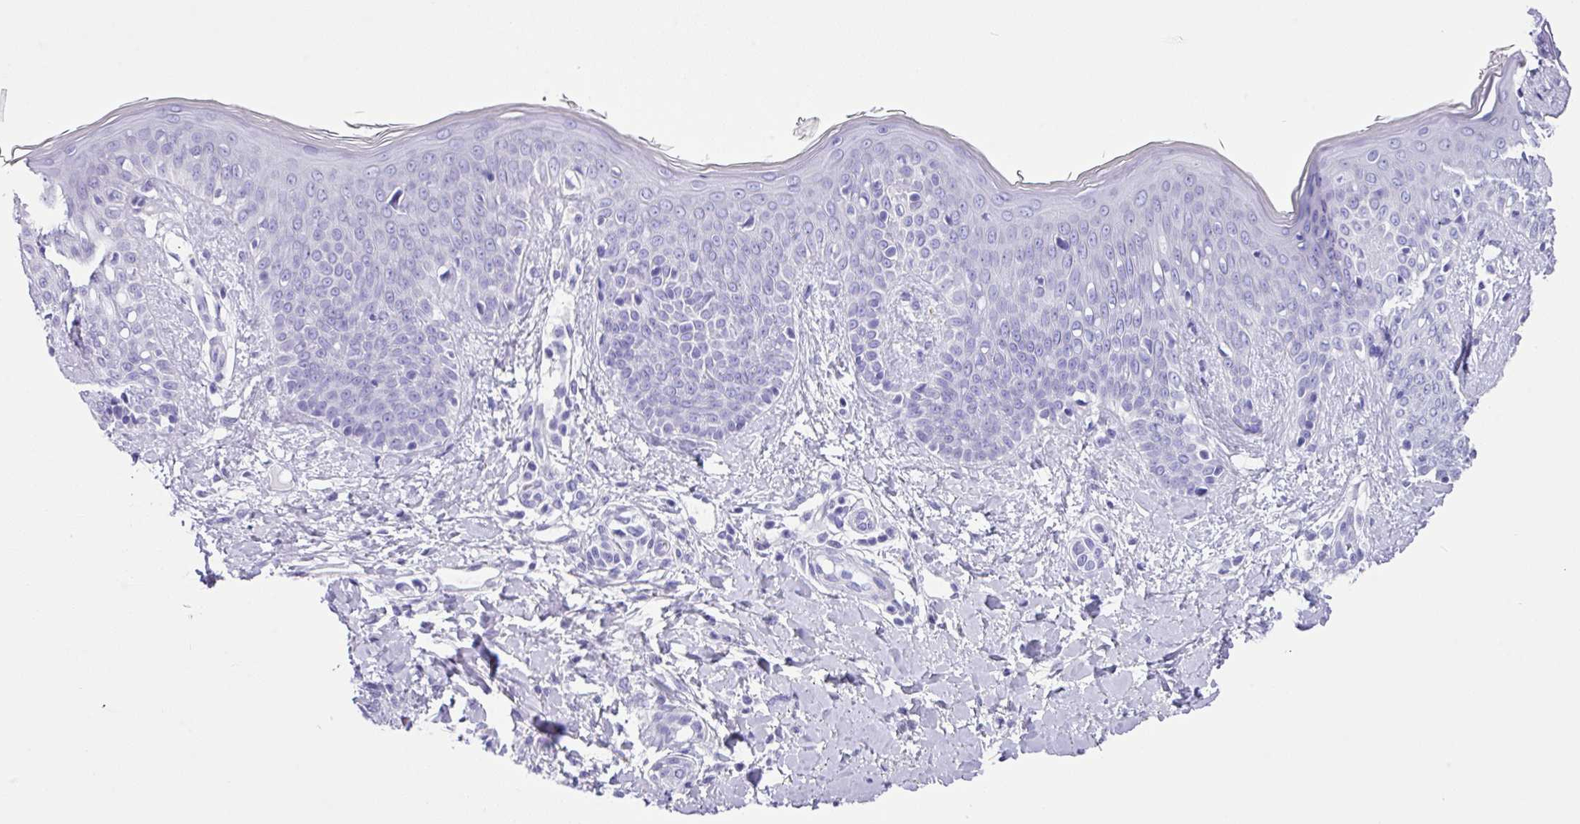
{"staining": {"intensity": "negative", "quantity": "none", "location": "none"}, "tissue": "skin", "cell_type": "Fibroblasts", "image_type": "normal", "snomed": [{"axis": "morphology", "description": "Normal tissue, NOS"}, {"axis": "topography", "description": "Skin"}], "caption": "DAB (3,3'-diaminobenzidine) immunohistochemical staining of benign human skin reveals no significant positivity in fibroblasts.", "gene": "ZG16", "patient": {"sex": "male", "age": 16}}